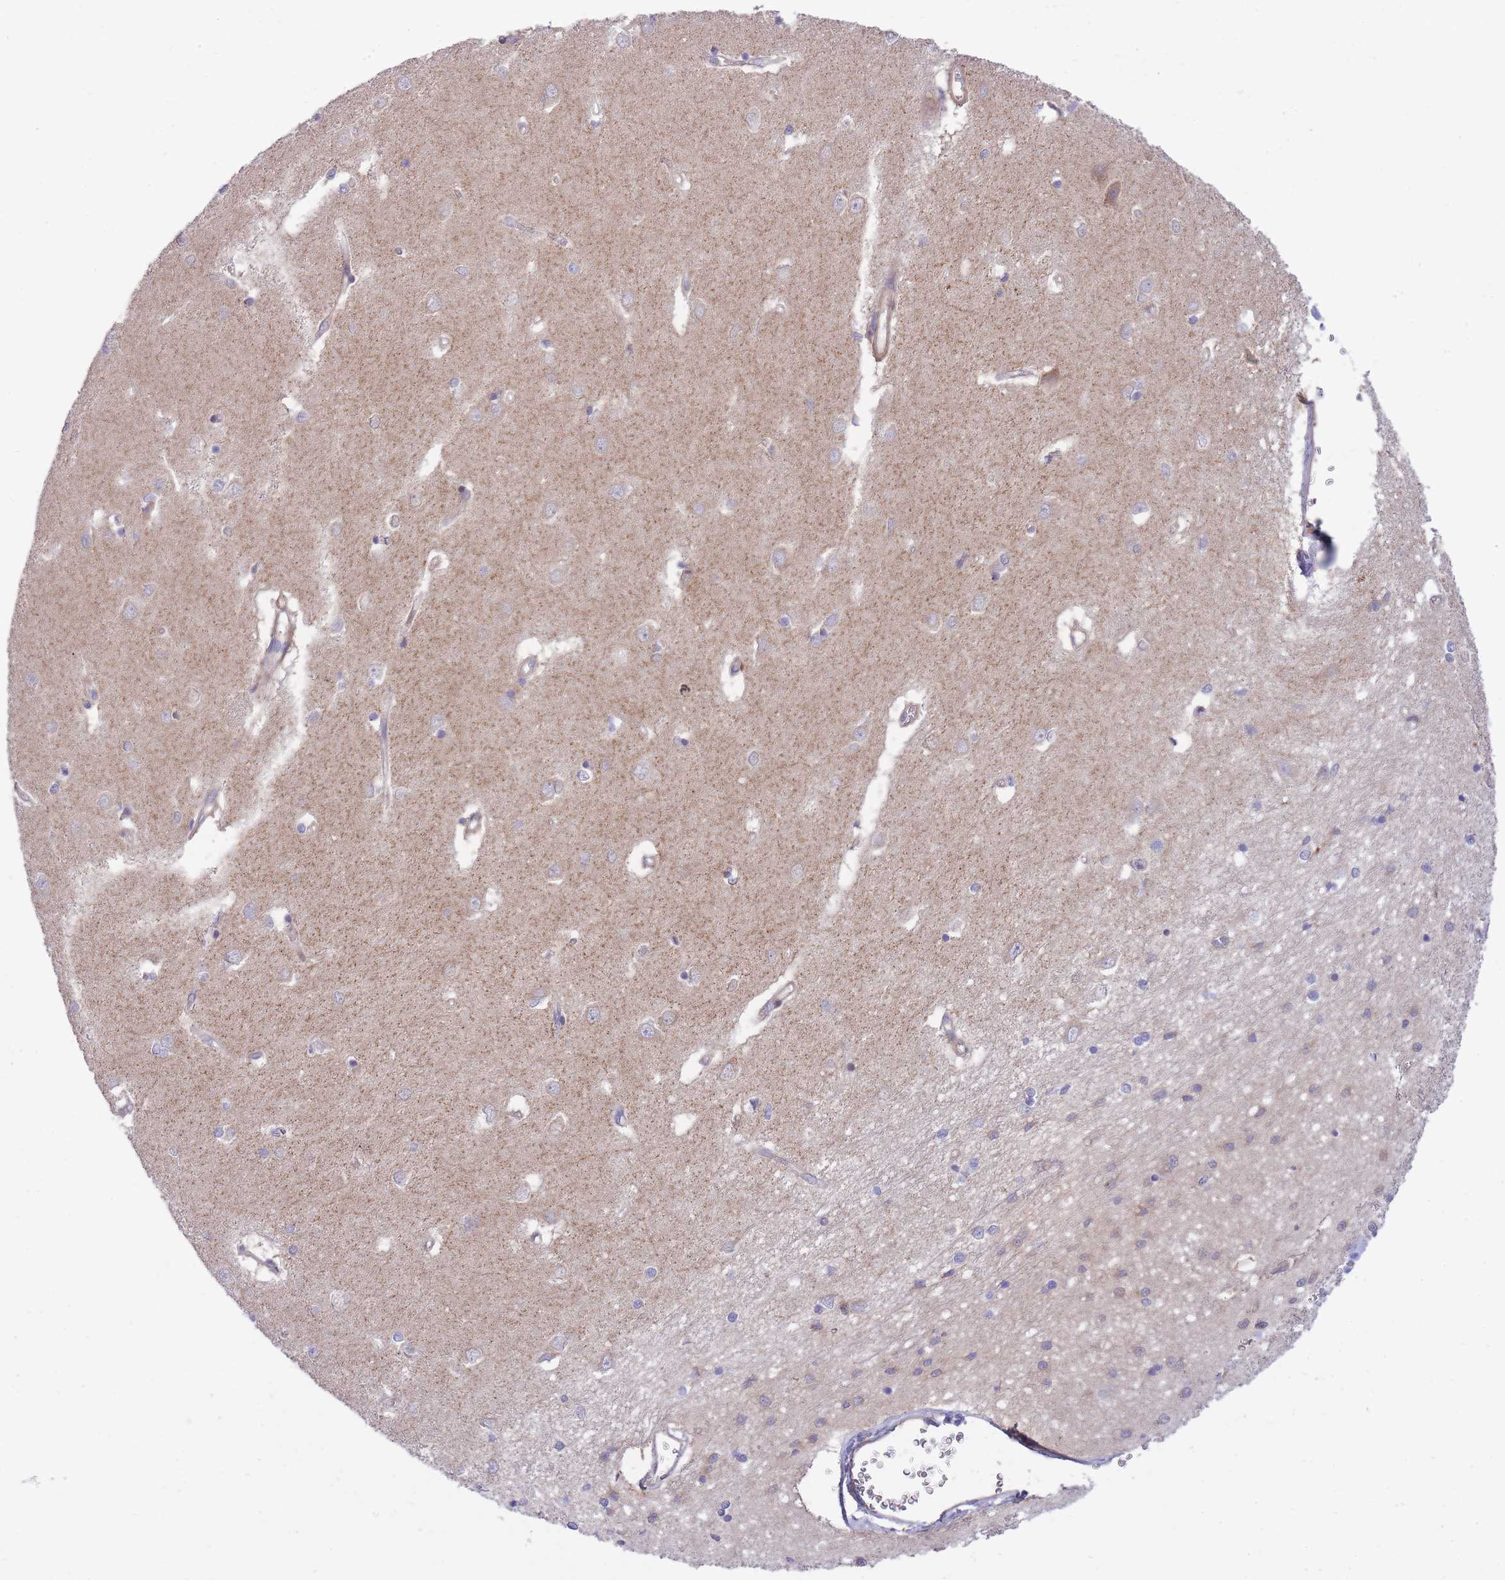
{"staining": {"intensity": "negative", "quantity": "none", "location": "none"}, "tissue": "caudate", "cell_type": "Glial cells", "image_type": "normal", "snomed": [{"axis": "morphology", "description": "Normal tissue, NOS"}, {"axis": "topography", "description": "Lateral ventricle wall"}], "caption": "IHC micrograph of normal human caudate stained for a protein (brown), which demonstrates no expression in glial cells. Brightfield microscopy of IHC stained with DAB (brown) and hematoxylin (blue), captured at high magnification.", "gene": "CHAC1", "patient": {"sex": "male", "age": 37}}